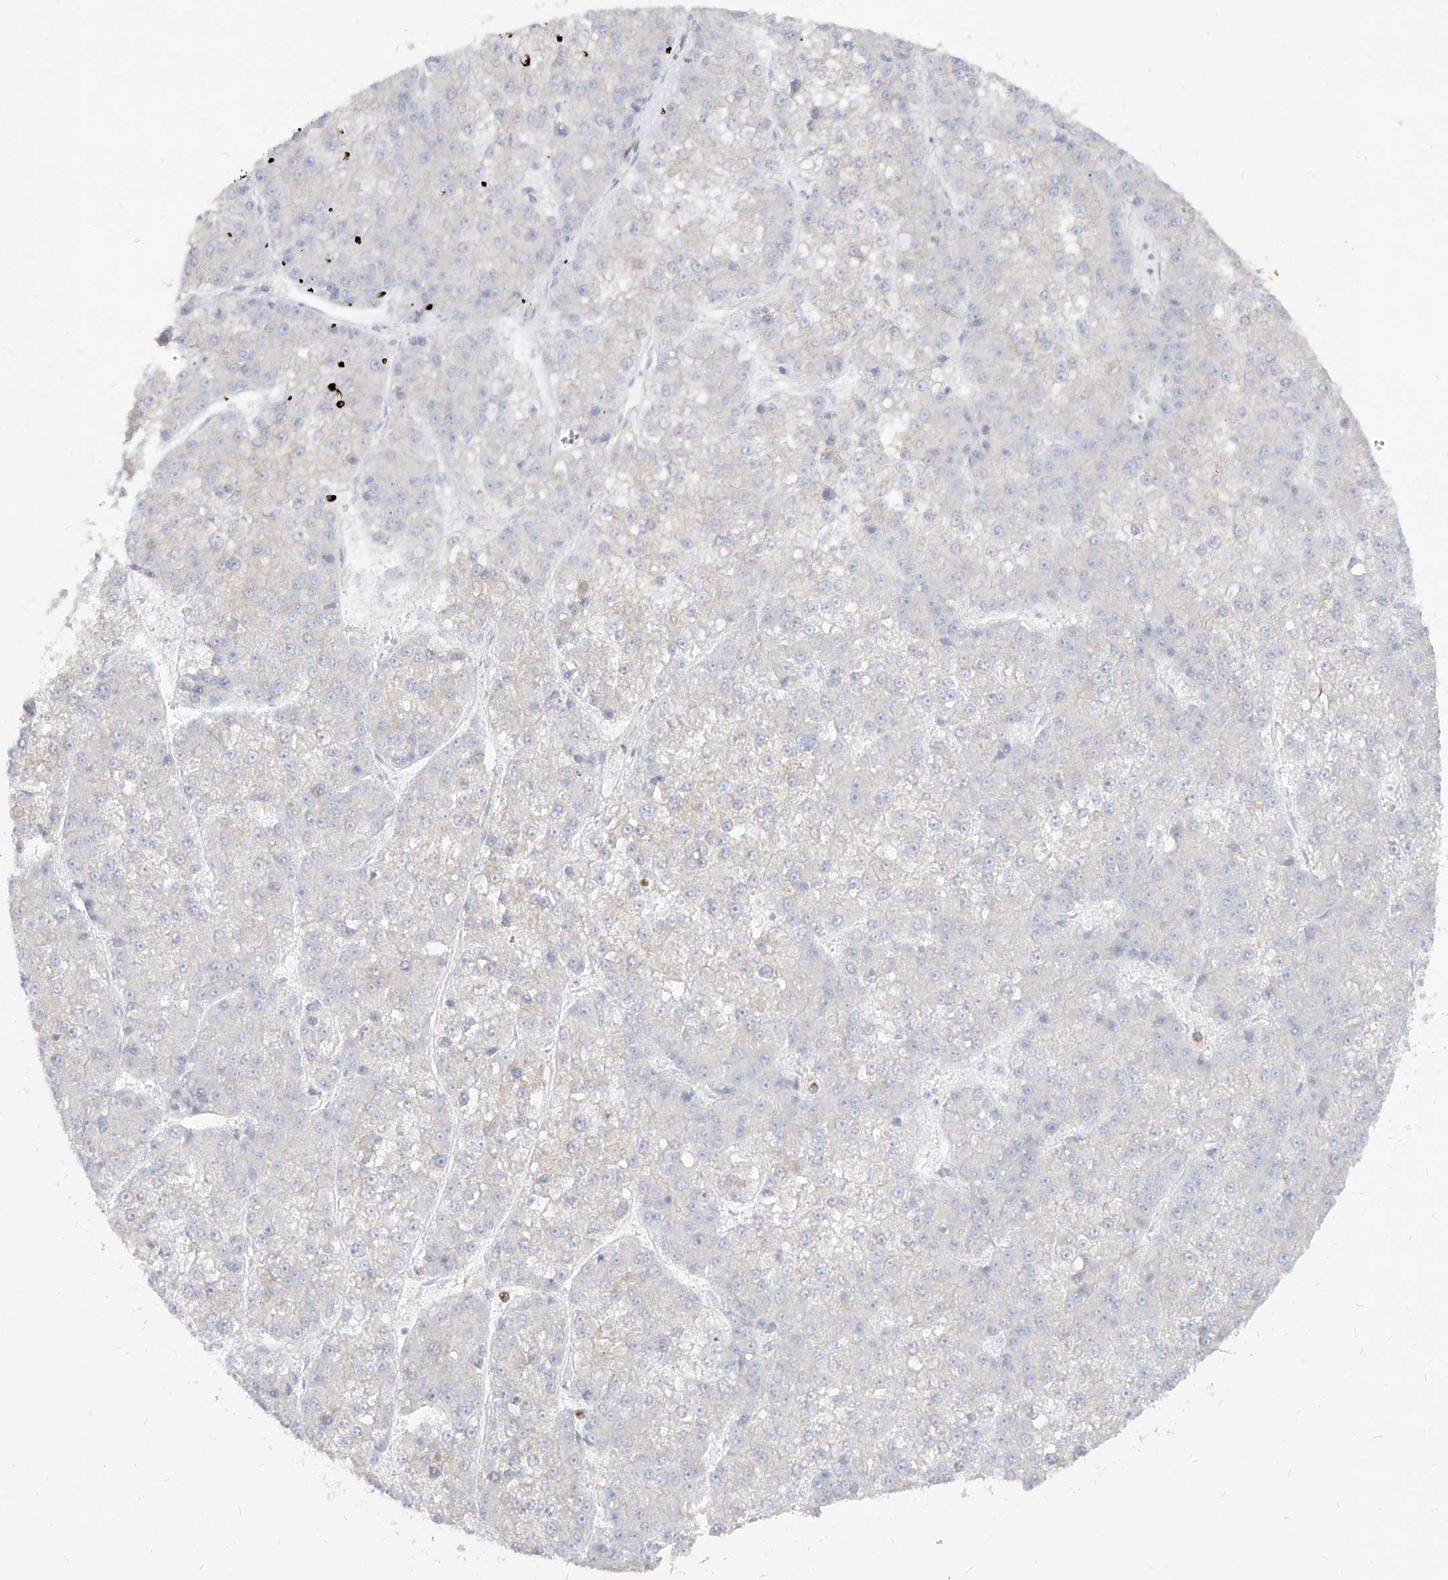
{"staining": {"intensity": "negative", "quantity": "none", "location": "none"}, "tissue": "liver cancer", "cell_type": "Tumor cells", "image_type": "cancer", "snomed": [{"axis": "morphology", "description": "Carcinoma, Hepatocellular, NOS"}, {"axis": "topography", "description": "Liver"}], "caption": "Immunohistochemistry of liver hepatocellular carcinoma displays no expression in tumor cells.", "gene": "RBFOX3", "patient": {"sex": "female", "age": 73}}